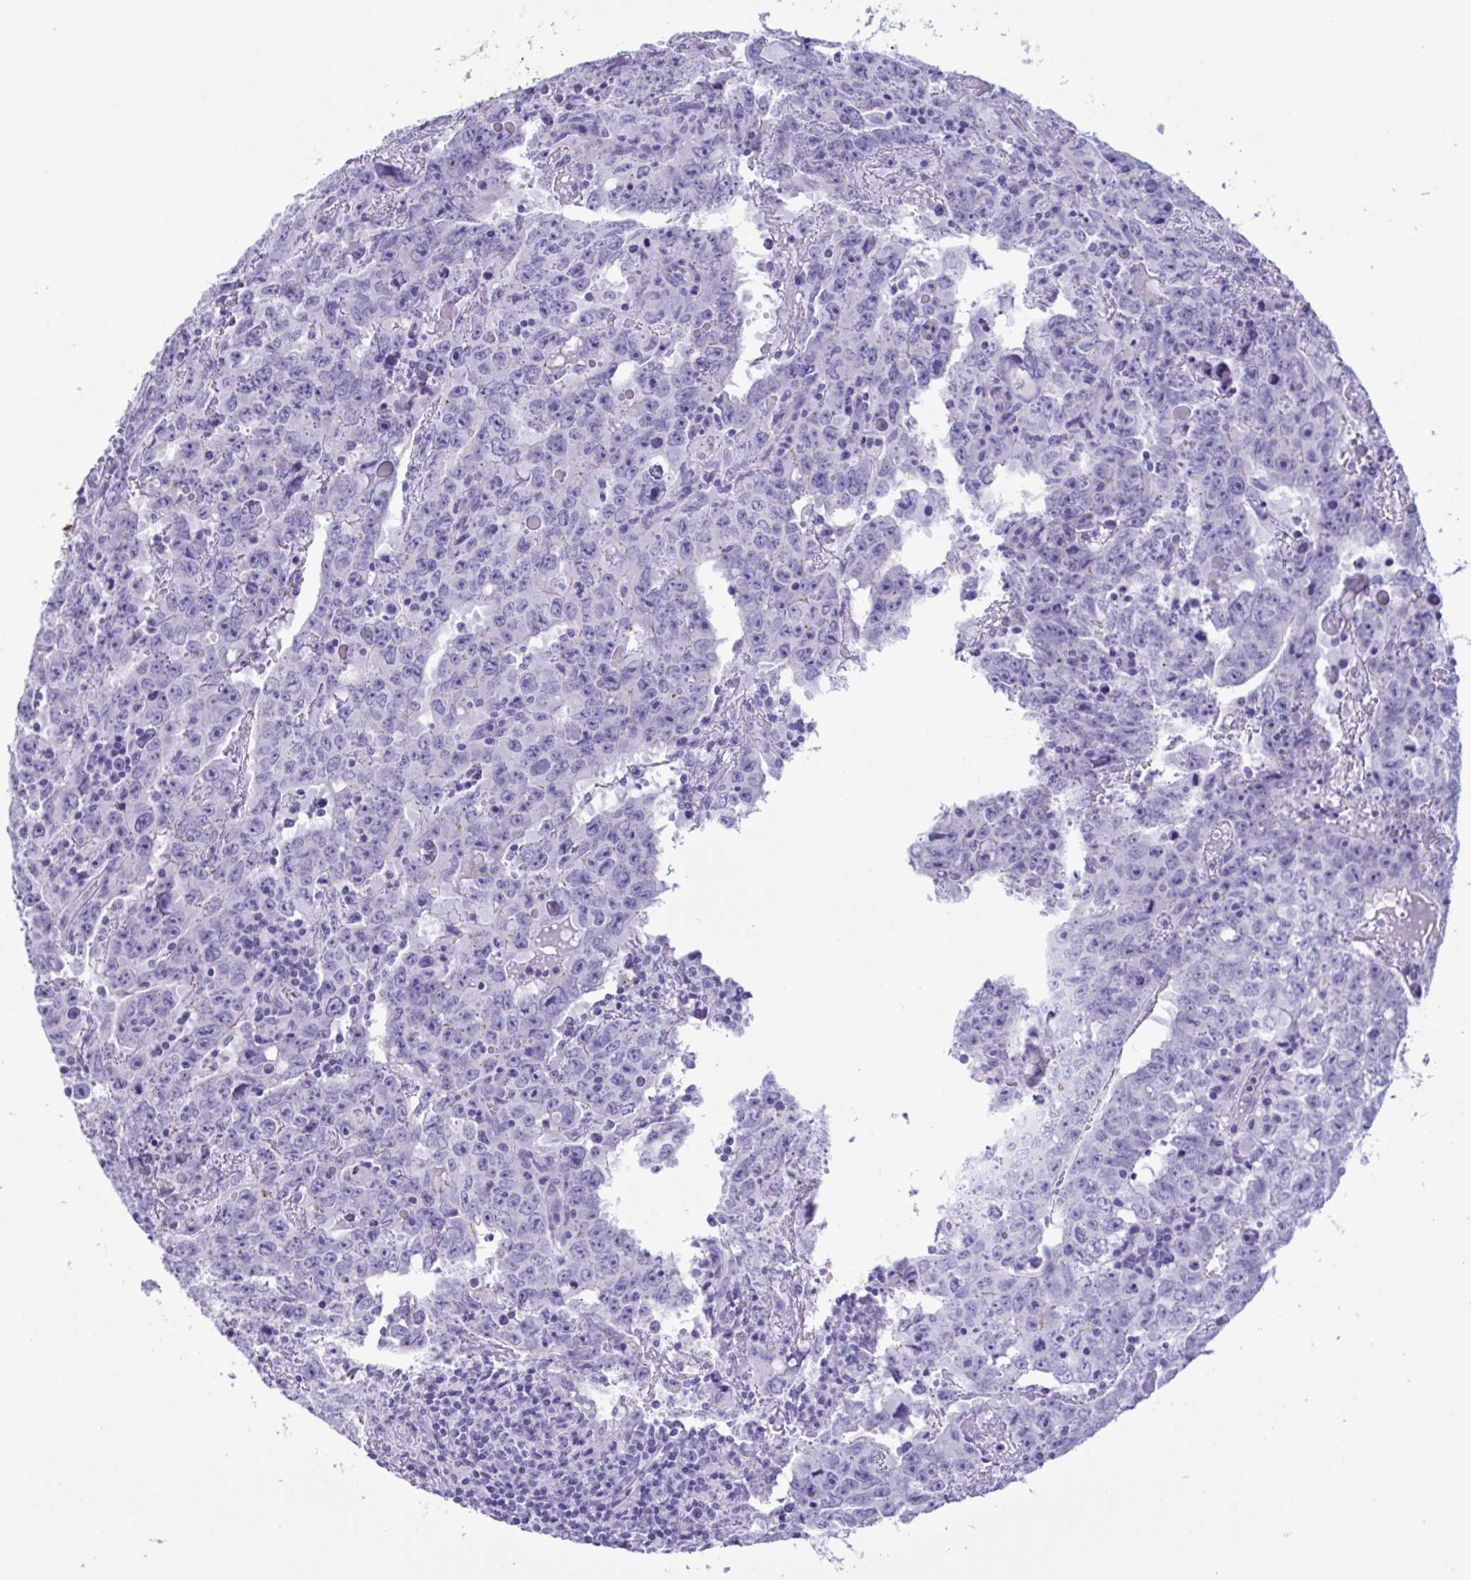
{"staining": {"intensity": "negative", "quantity": "none", "location": "none"}, "tissue": "testis cancer", "cell_type": "Tumor cells", "image_type": "cancer", "snomed": [{"axis": "morphology", "description": "Carcinoma, Embryonal, NOS"}, {"axis": "topography", "description": "Testis"}], "caption": "Tumor cells are negative for brown protein staining in testis cancer (embryonal carcinoma).", "gene": "TSPY2", "patient": {"sex": "male", "age": 22}}